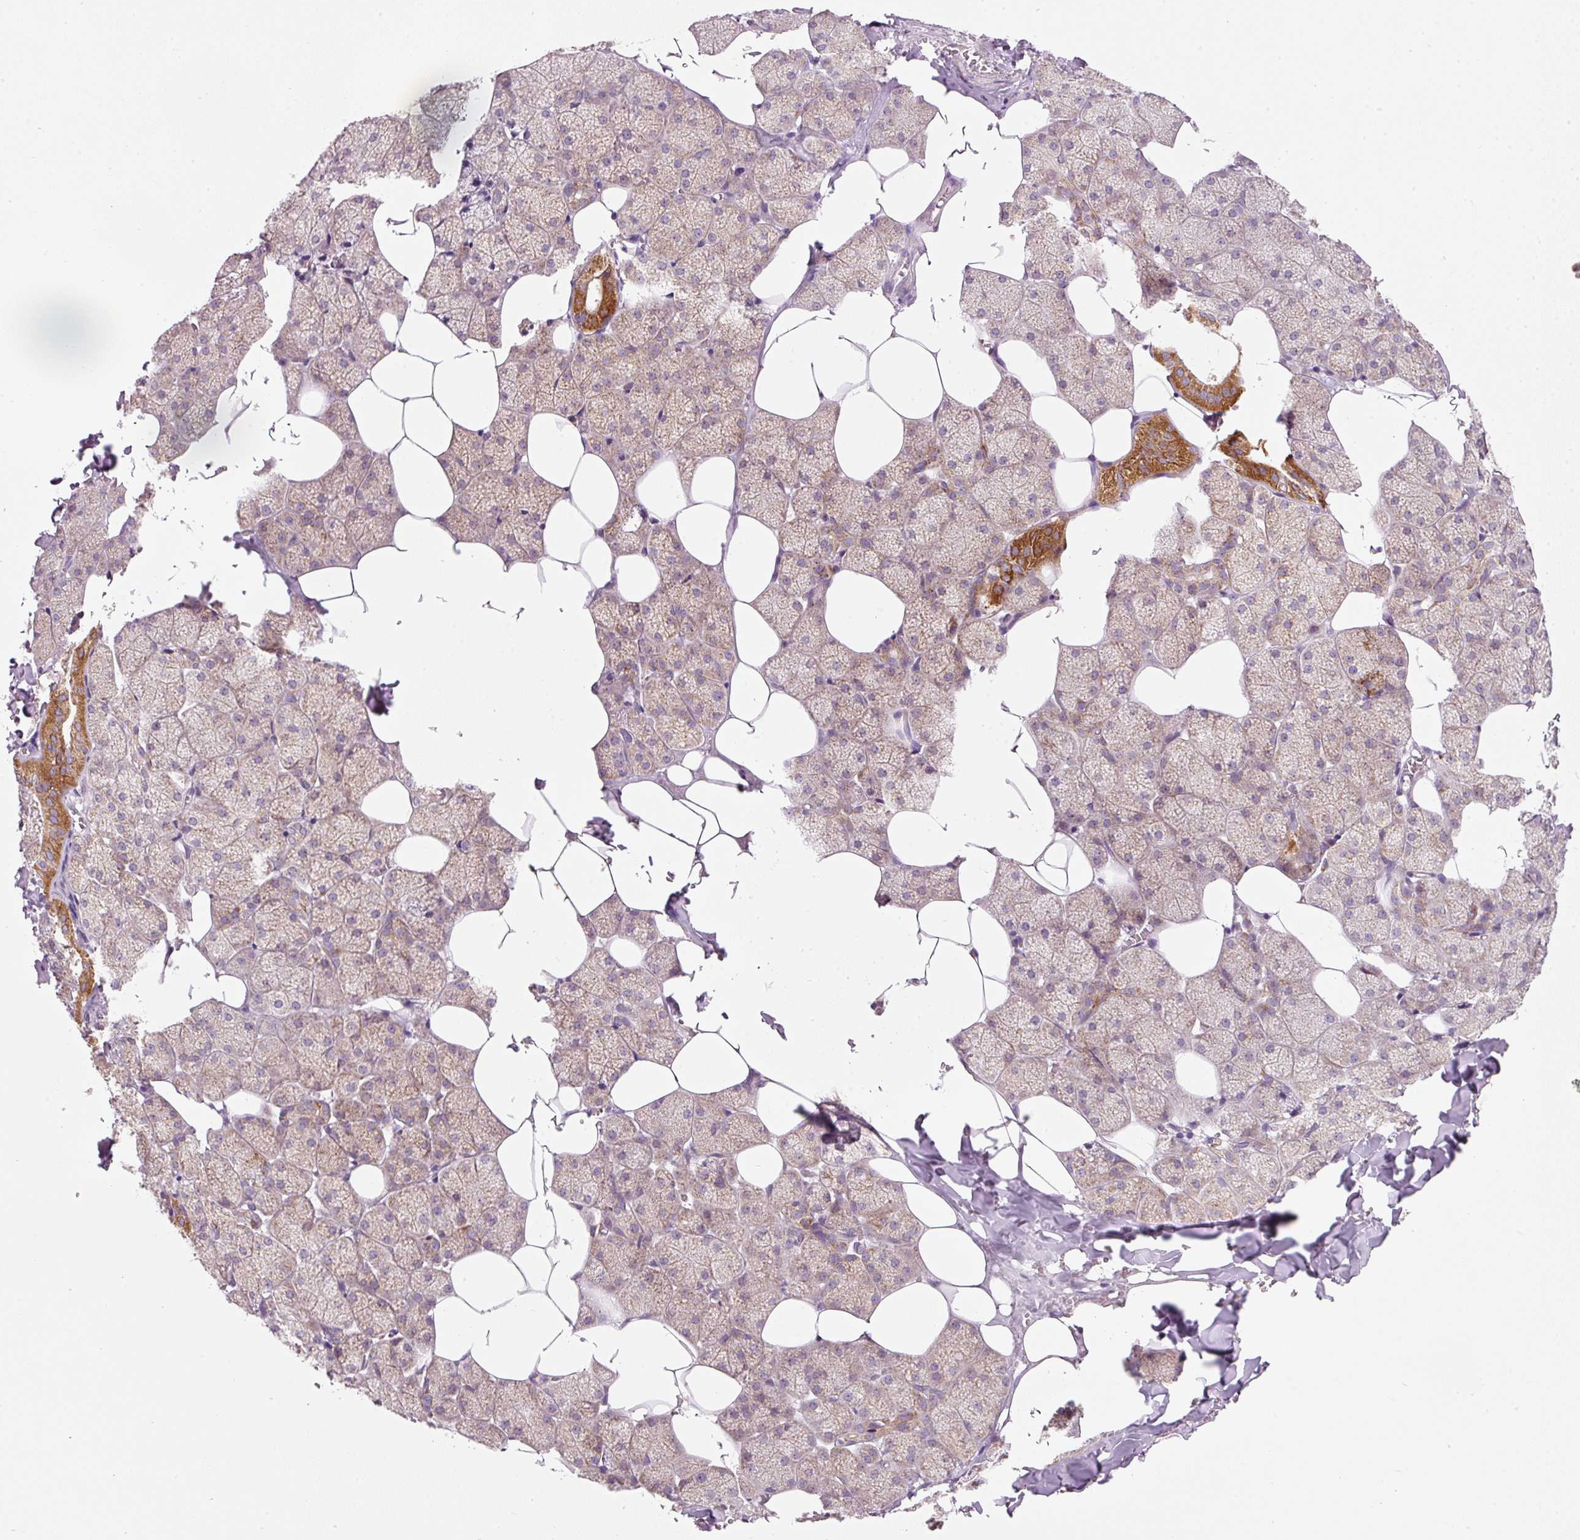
{"staining": {"intensity": "strong", "quantity": "25%-75%", "location": "cytoplasmic/membranous"}, "tissue": "salivary gland", "cell_type": "Glandular cells", "image_type": "normal", "snomed": [{"axis": "morphology", "description": "Normal tissue, NOS"}, {"axis": "topography", "description": "Salivary gland"}, {"axis": "topography", "description": "Peripheral nerve tissue"}], "caption": "Immunohistochemical staining of benign salivary gland demonstrates 25%-75% levels of strong cytoplasmic/membranous protein positivity in about 25%-75% of glandular cells. The staining was performed using DAB (3,3'-diaminobenzidine) to visualize the protein expression in brown, while the nuclei were stained in blue with hematoxylin (Magnification: 20x).", "gene": "FAM78B", "patient": {"sex": "male", "age": 38}}